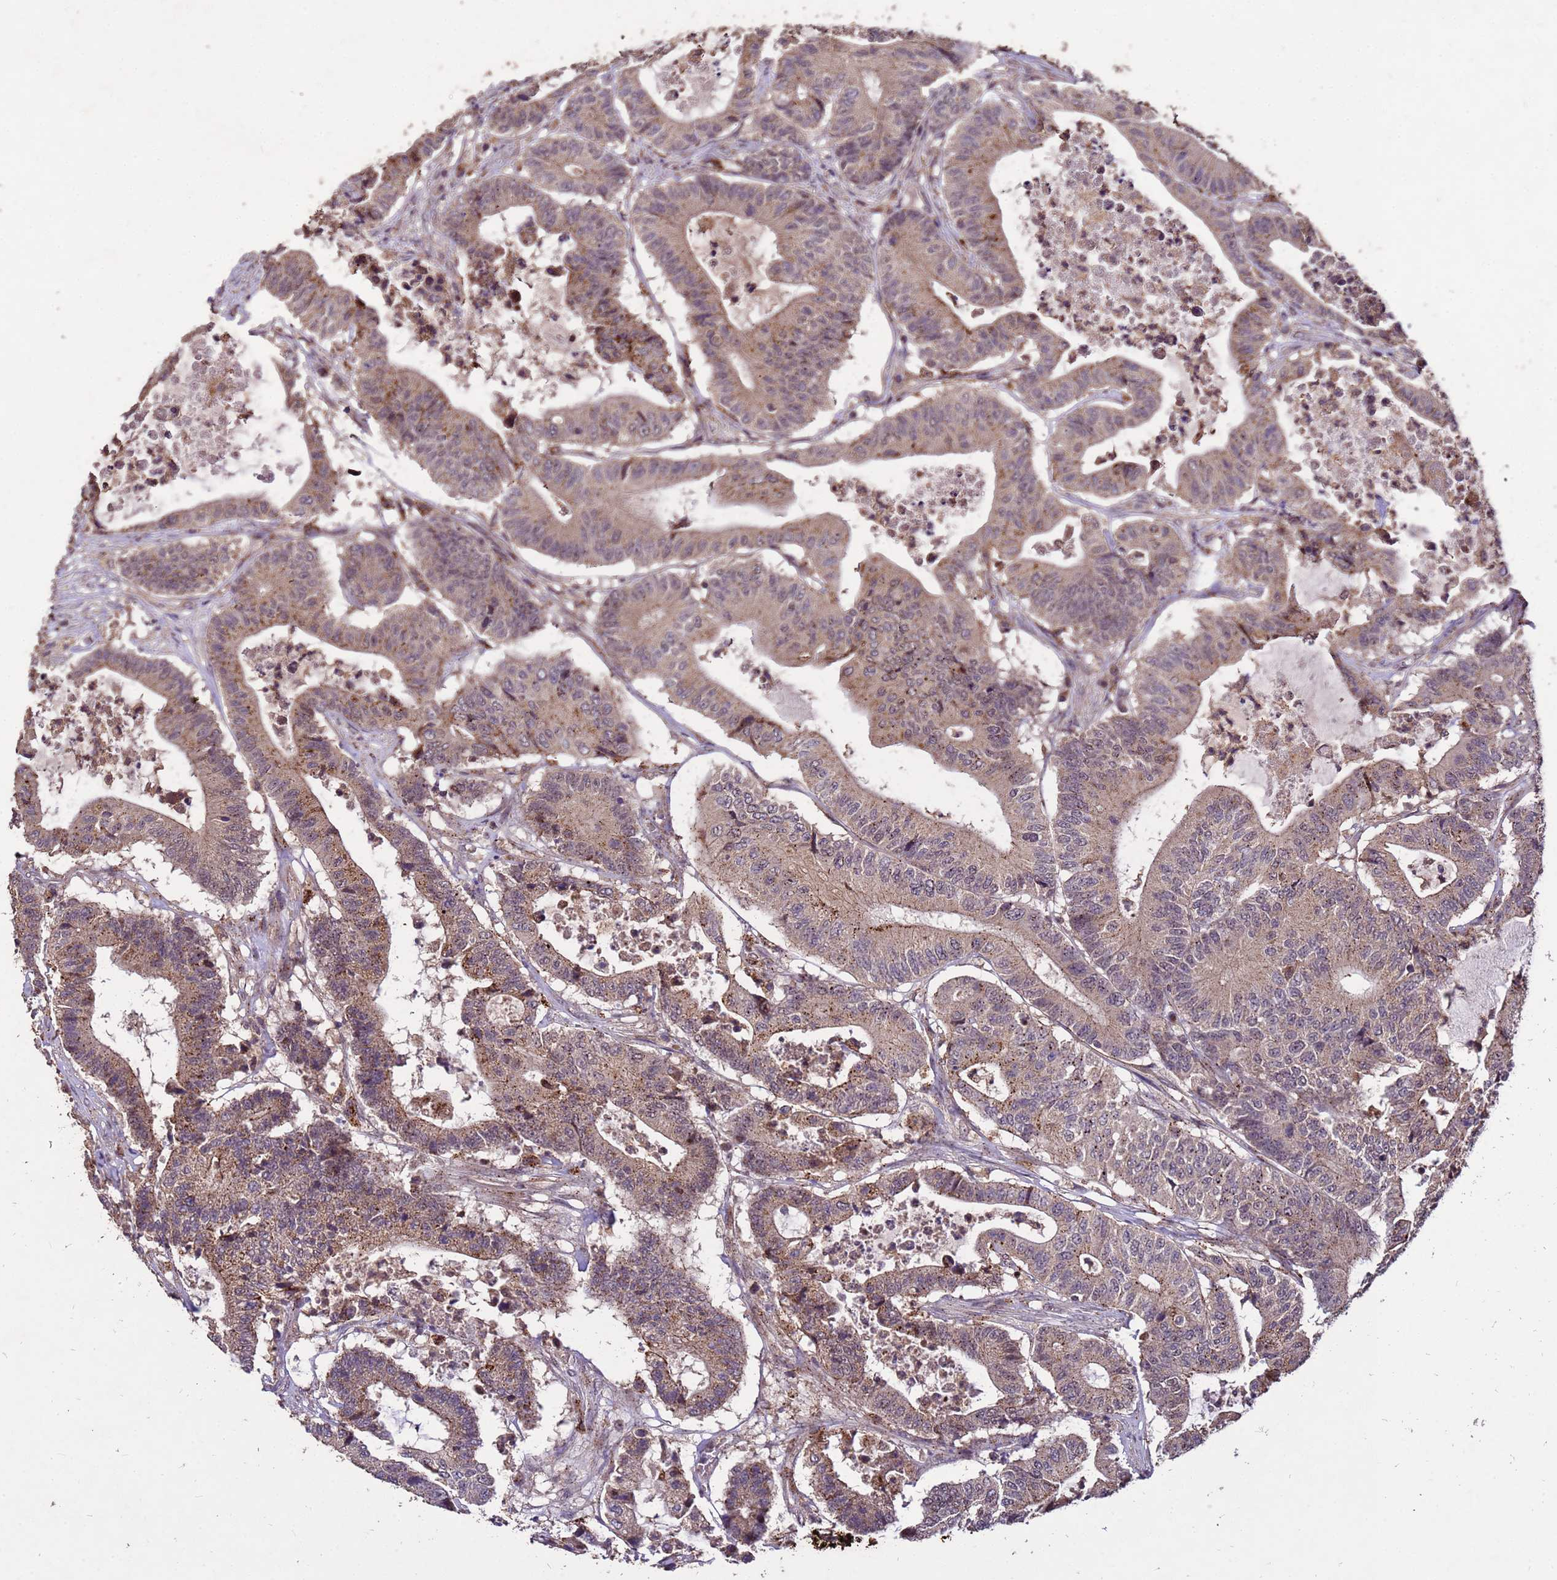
{"staining": {"intensity": "moderate", "quantity": ">75%", "location": "cytoplasmic/membranous"}, "tissue": "colorectal cancer", "cell_type": "Tumor cells", "image_type": "cancer", "snomed": [{"axis": "morphology", "description": "Adenocarcinoma, NOS"}, {"axis": "topography", "description": "Colon"}], "caption": "Human colorectal cancer stained with a protein marker displays moderate staining in tumor cells.", "gene": "TOR4A", "patient": {"sex": "female", "age": 84}}